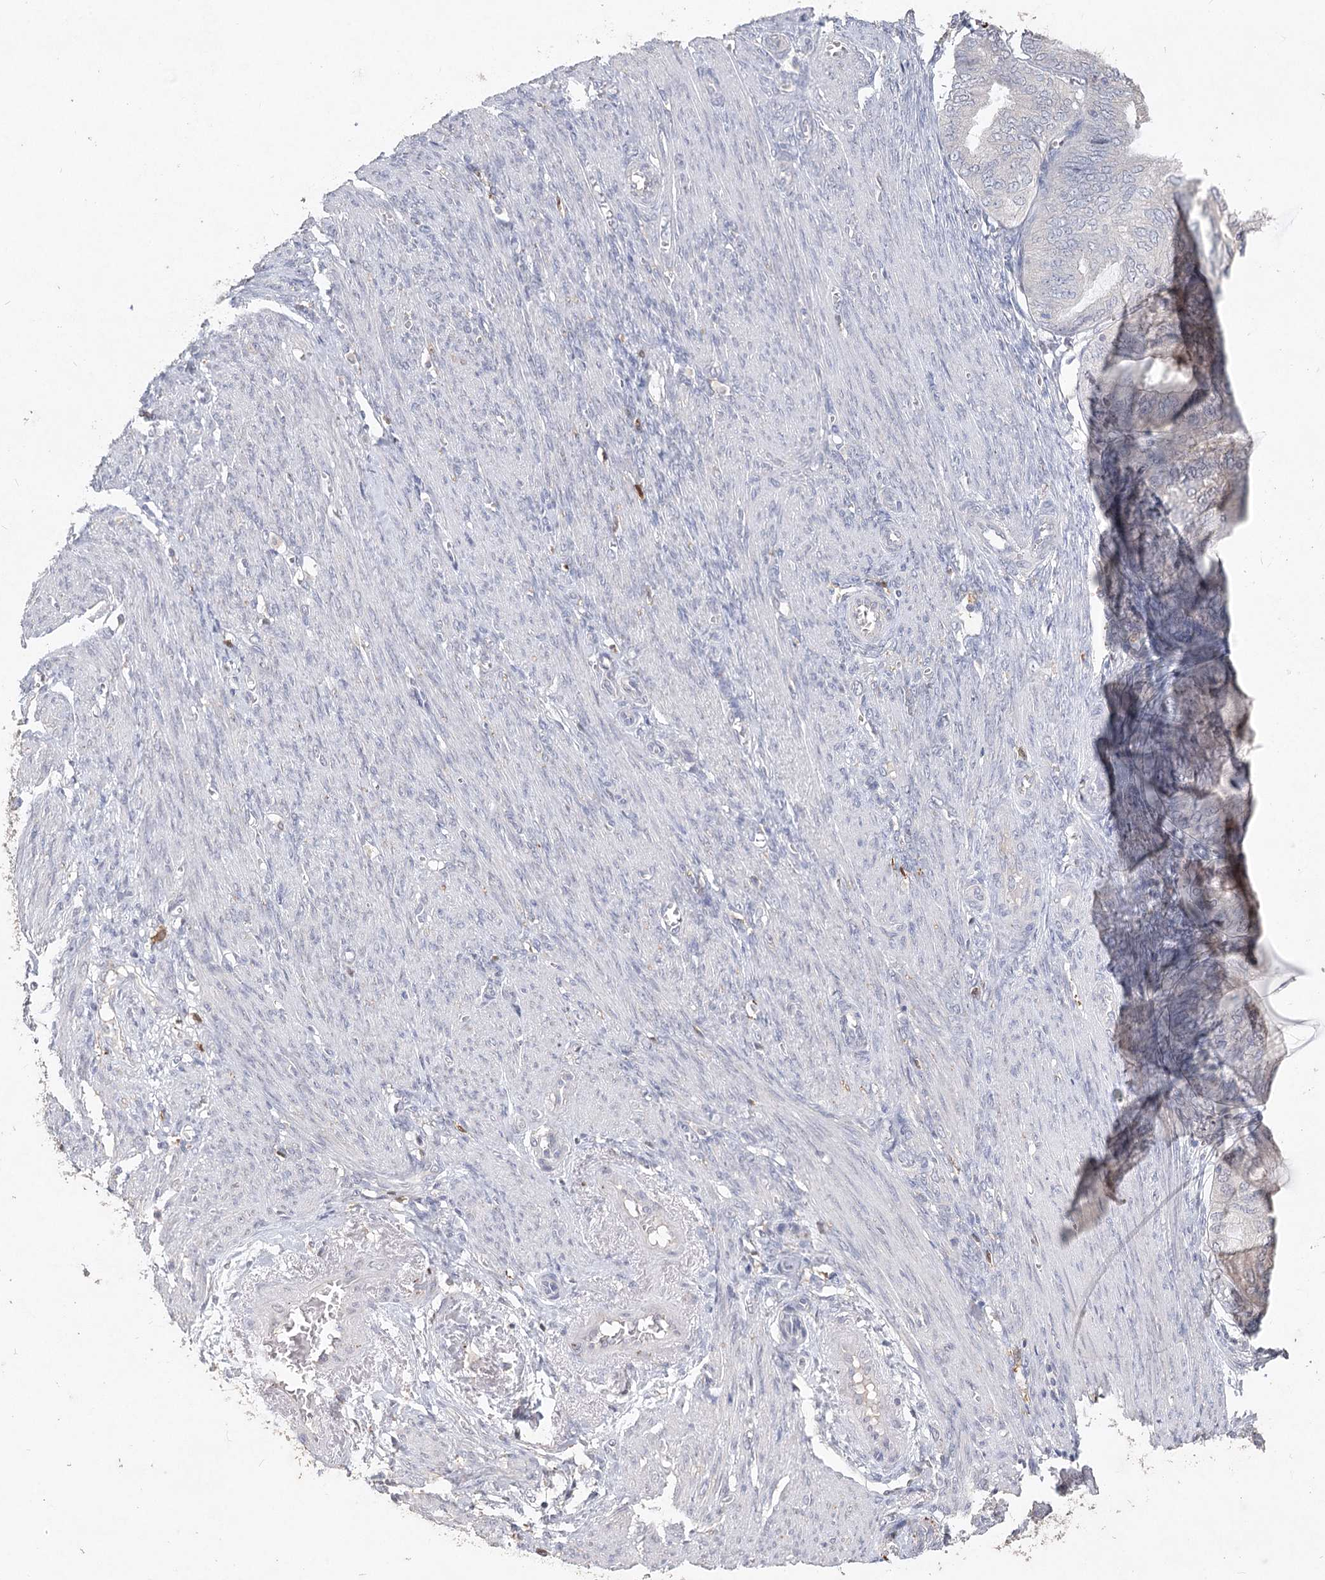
{"staining": {"intensity": "negative", "quantity": "none", "location": "none"}, "tissue": "endometrial cancer", "cell_type": "Tumor cells", "image_type": "cancer", "snomed": [{"axis": "morphology", "description": "Adenocarcinoma, NOS"}, {"axis": "topography", "description": "Endometrium"}], "caption": "This is a photomicrograph of immunohistochemistry staining of adenocarcinoma (endometrial), which shows no staining in tumor cells.", "gene": "ARSI", "patient": {"sex": "female", "age": 81}}